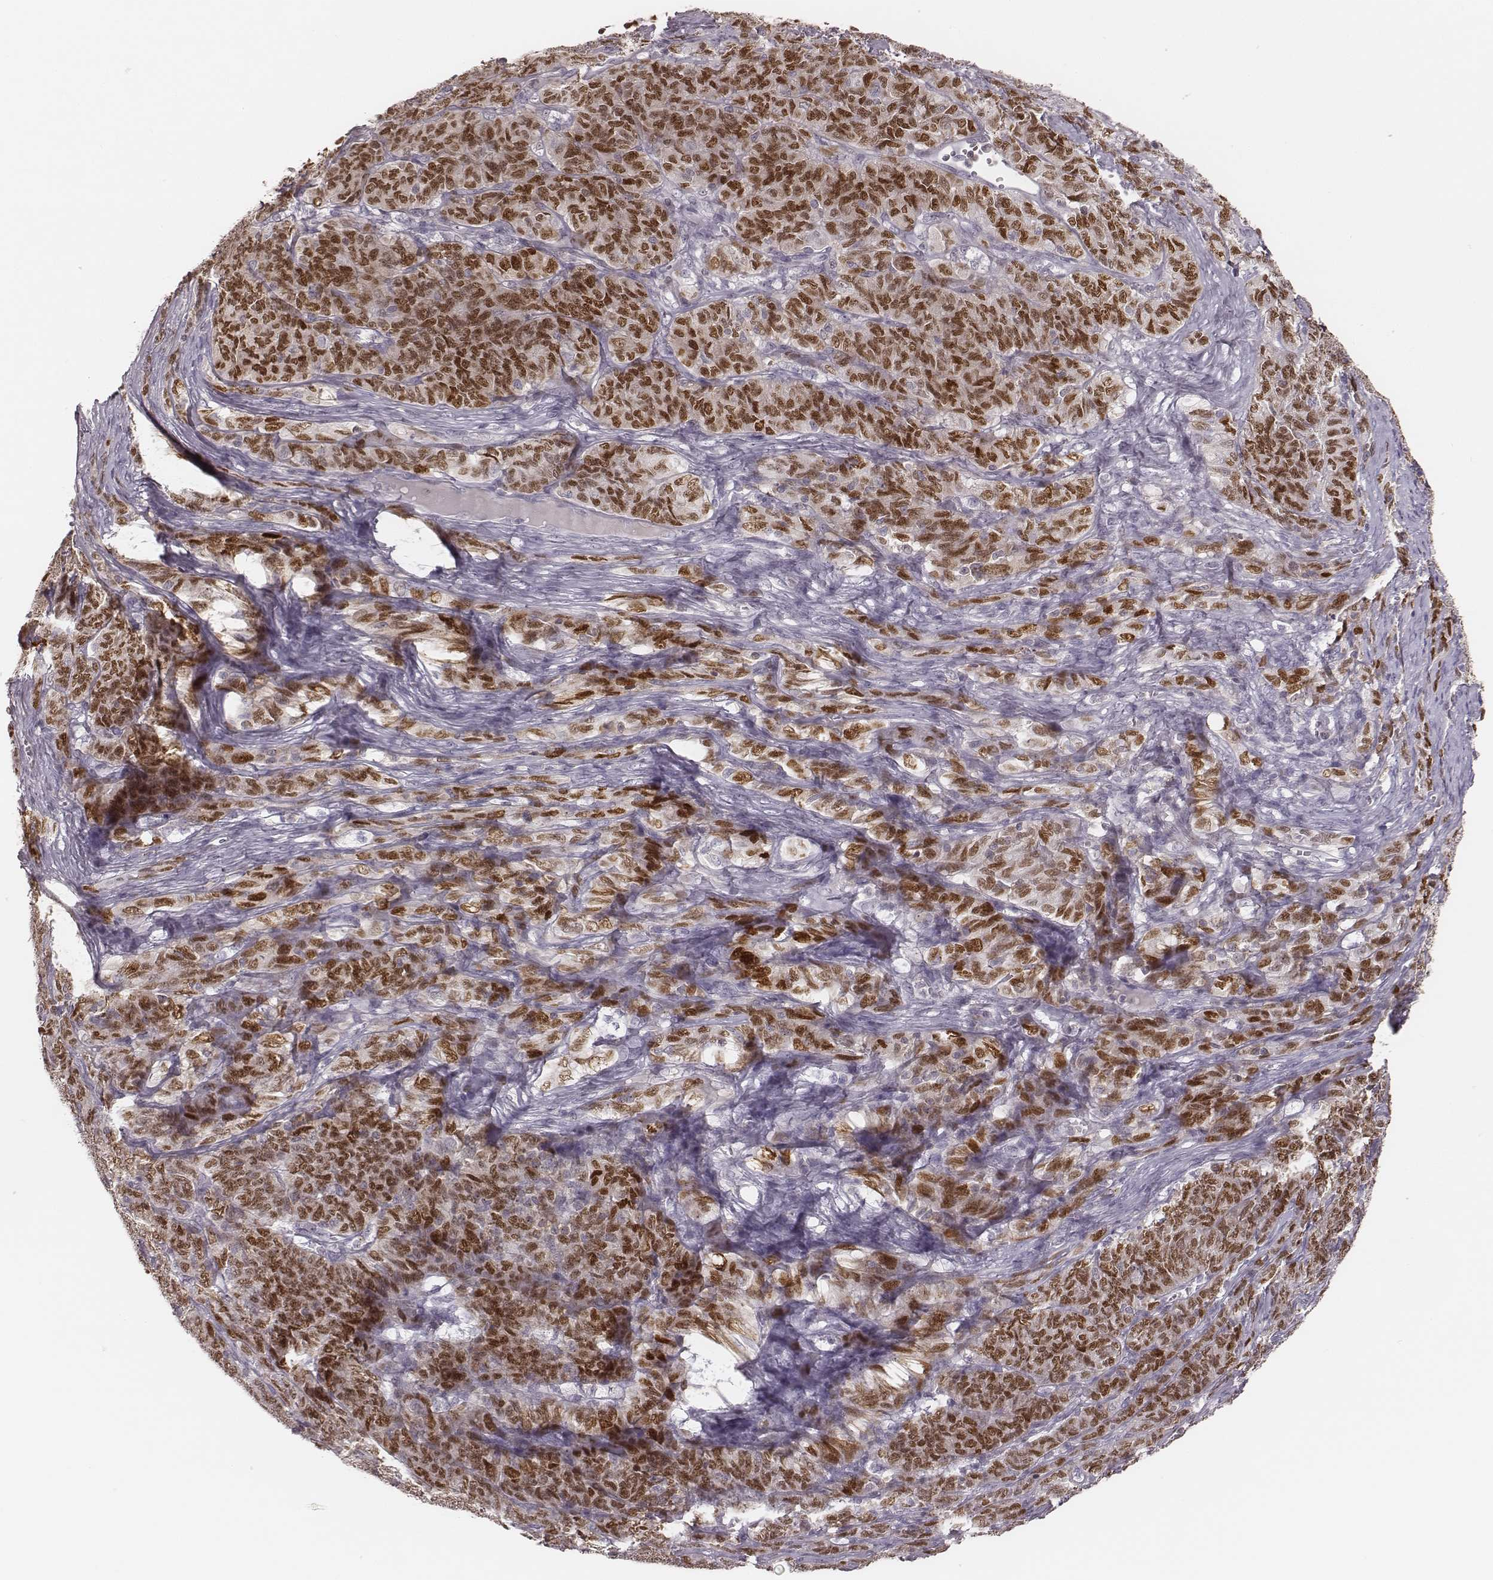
{"staining": {"intensity": "moderate", "quantity": ">75%", "location": "nuclear"}, "tissue": "ovarian cancer", "cell_type": "Tumor cells", "image_type": "cancer", "snomed": [{"axis": "morphology", "description": "Carcinoma, endometroid"}, {"axis": "topography", "description": "Ovary"}], "caption": "The micrograph reveals immunohistochemical staining of ovarian endometroid carcinoma. There is moderate nuclear staining is identified in approximately >75% of tumor cells.", "gene": "MSX1", "patient": {"sex": "female", "age": 80}}